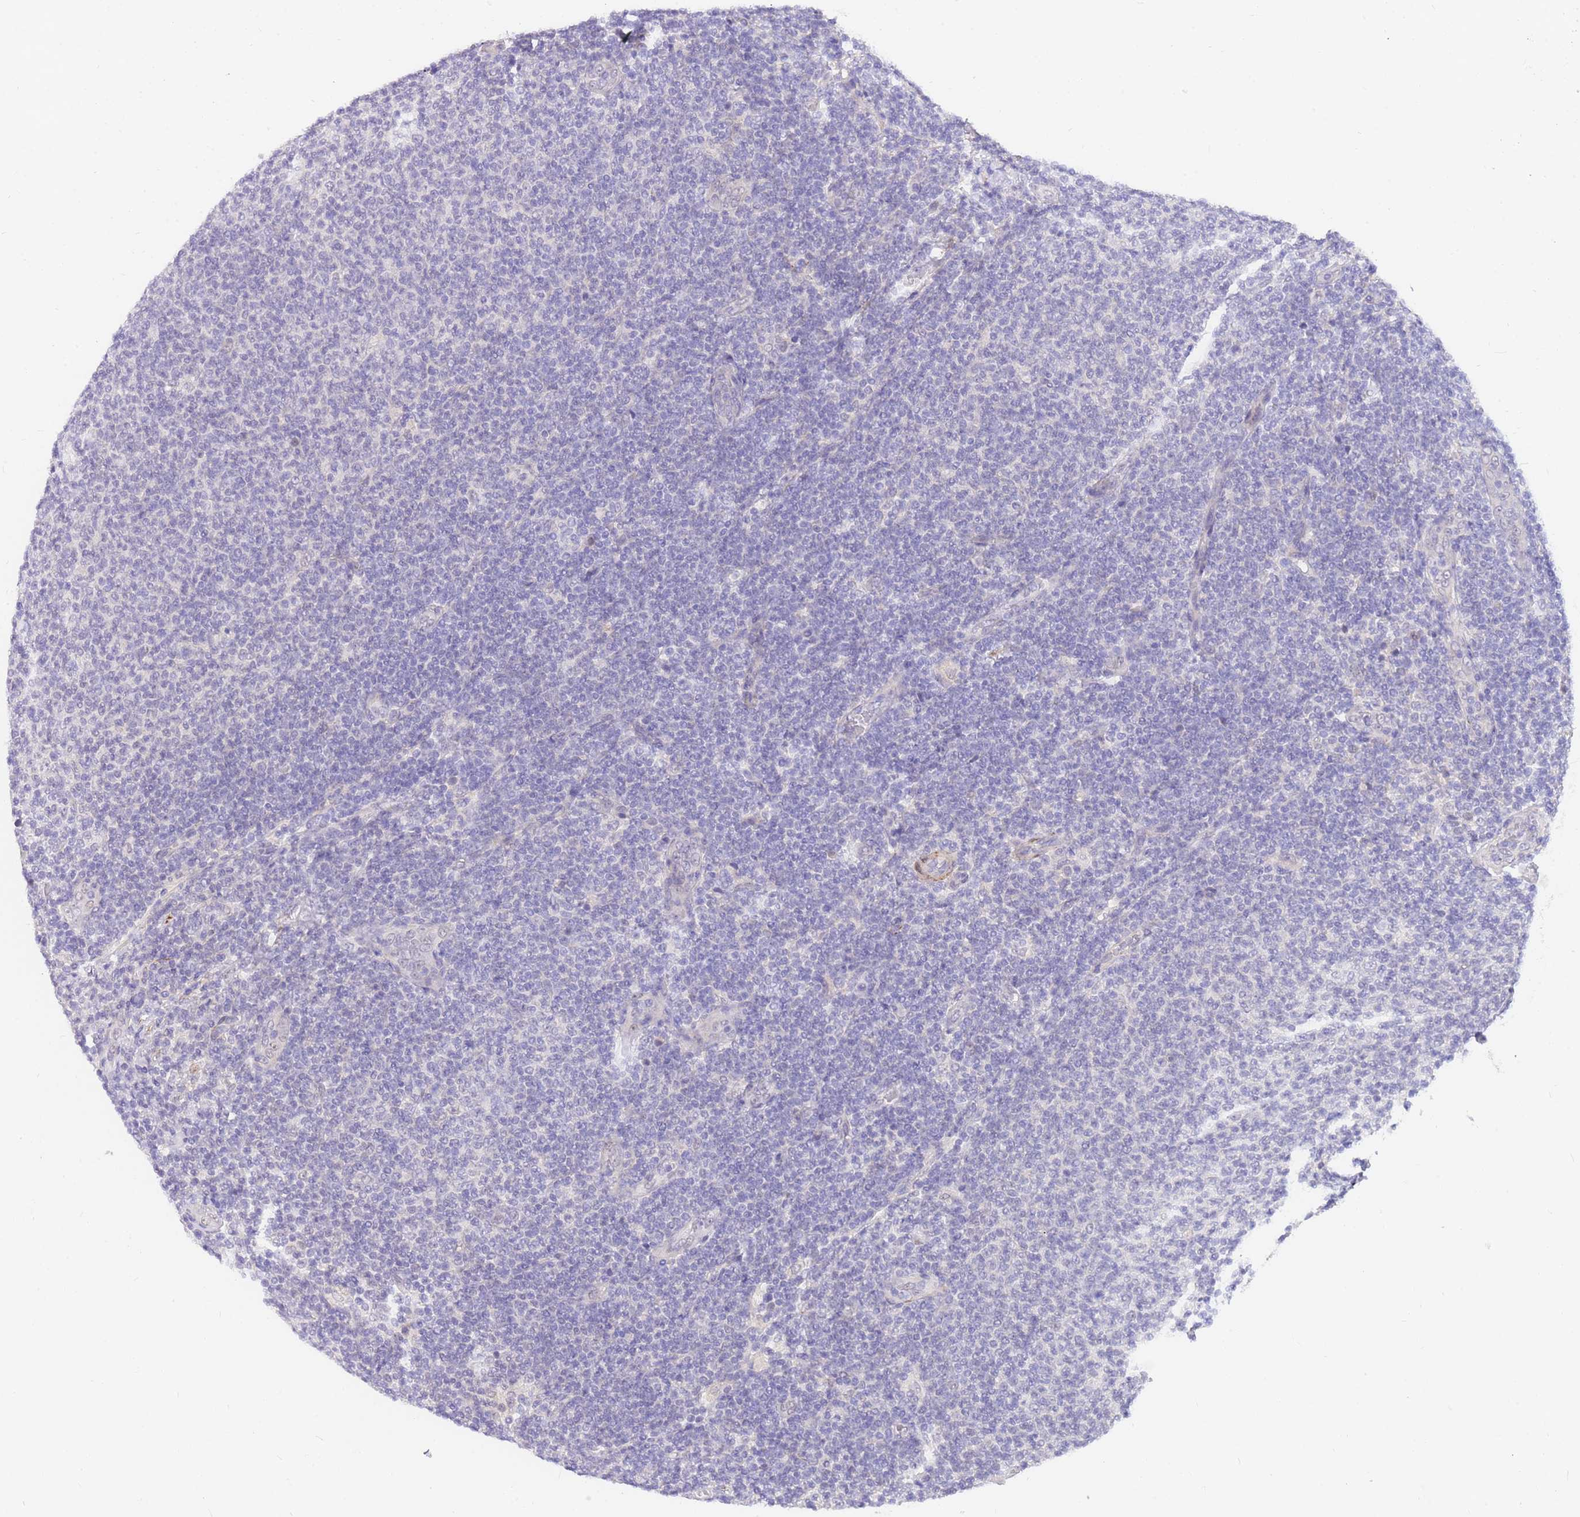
{"staining": {"intensity": "negative", "quantity": "none", "location": "none"}, "tissue": "lymphoma", "cell_type": "Tumor cells", "image_type": "cancer", "snomed": [{"axis": "morphology", "description": "Malignant lymphoma, non-Hodgkin's type, Low grade"}, {"axis": "topography", "description": "Lymph node"}], "caption": "The histopathology image exhibits no staining of tumor cells in low-grade malignant lymphoma, non-Hodgkin's type.", "gene": "S100PBP", "patient": {"sex": "male", "age": 66}}